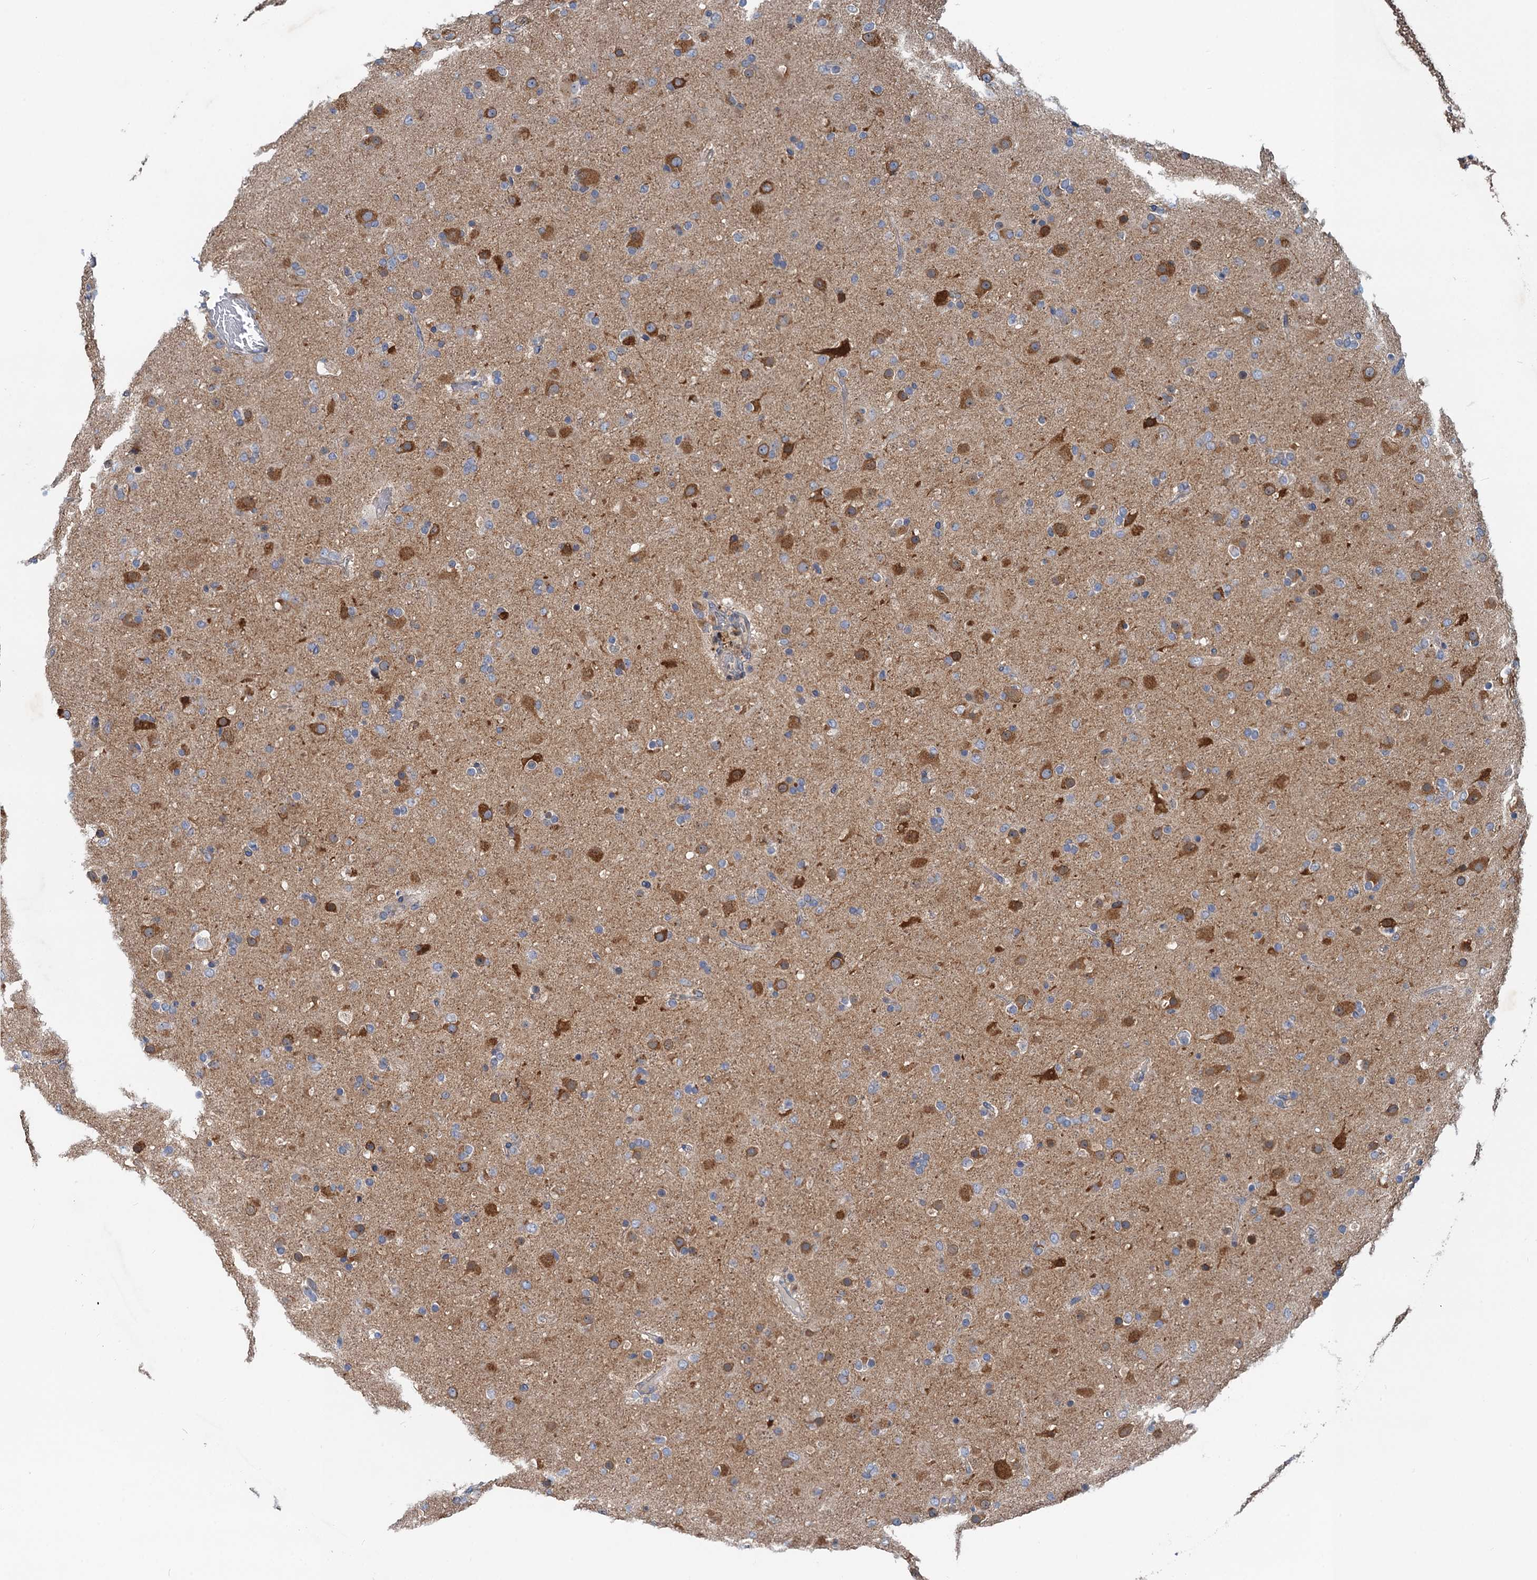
{"staining": {"intensity": "moderate", "quantity": "25%-75%", "location": "cytoplasmic/membranous"}, "tissue": "glioma", "cell_type": "Tumor cells", "image_type": "cancer", "snomed": [{"axis": "morphology", "description": "Glioma, malignant, Low grade"}, {"axis": "topography", "description": "Brain"}], "caption": "Immunohistochemistry (IHC) of glioma shows medium levels of moderate cytoplasmic/membranous expression in about 25%-75% of tumor cells.", "gene": "NBEA", "patient": {"sex": "male", "age": 65}}